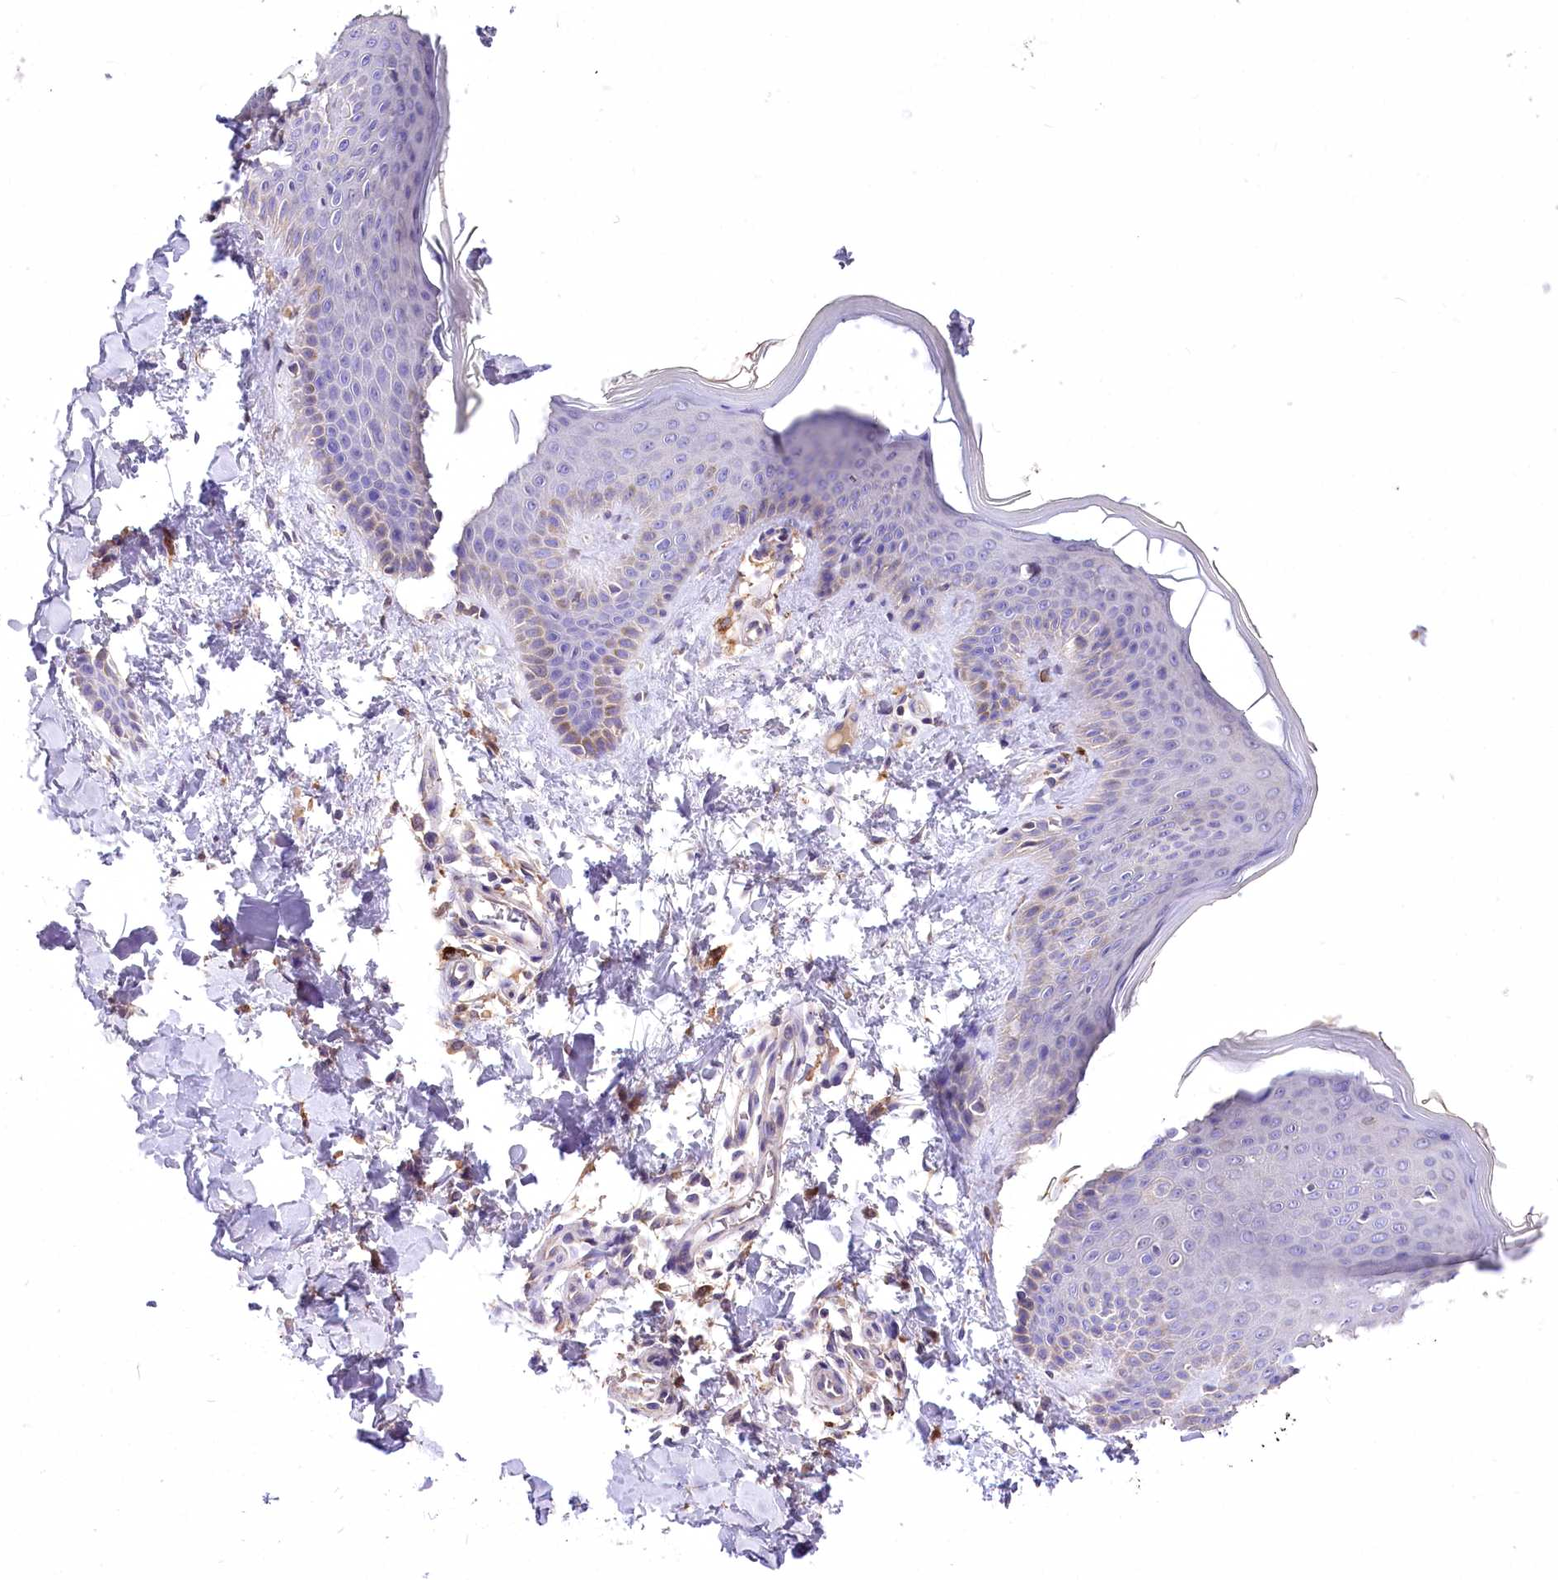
{"staining": {"intensity": "negative", "quantity": "none", "location": "none"}, "tissue": "skin", "cell_type": "Fibroblasts", "image_type": "normal", "snomed": [{"axis": "morphology", "description": "Normal tissue, NOS"}, {"axis": "topography", "description": "Skin"}], "caption": "IHC of unremarkable skin displays no staining in fibroblasts.", "gene": "PCYOX1L", "patient": {"sex": "male", "age": 36}}